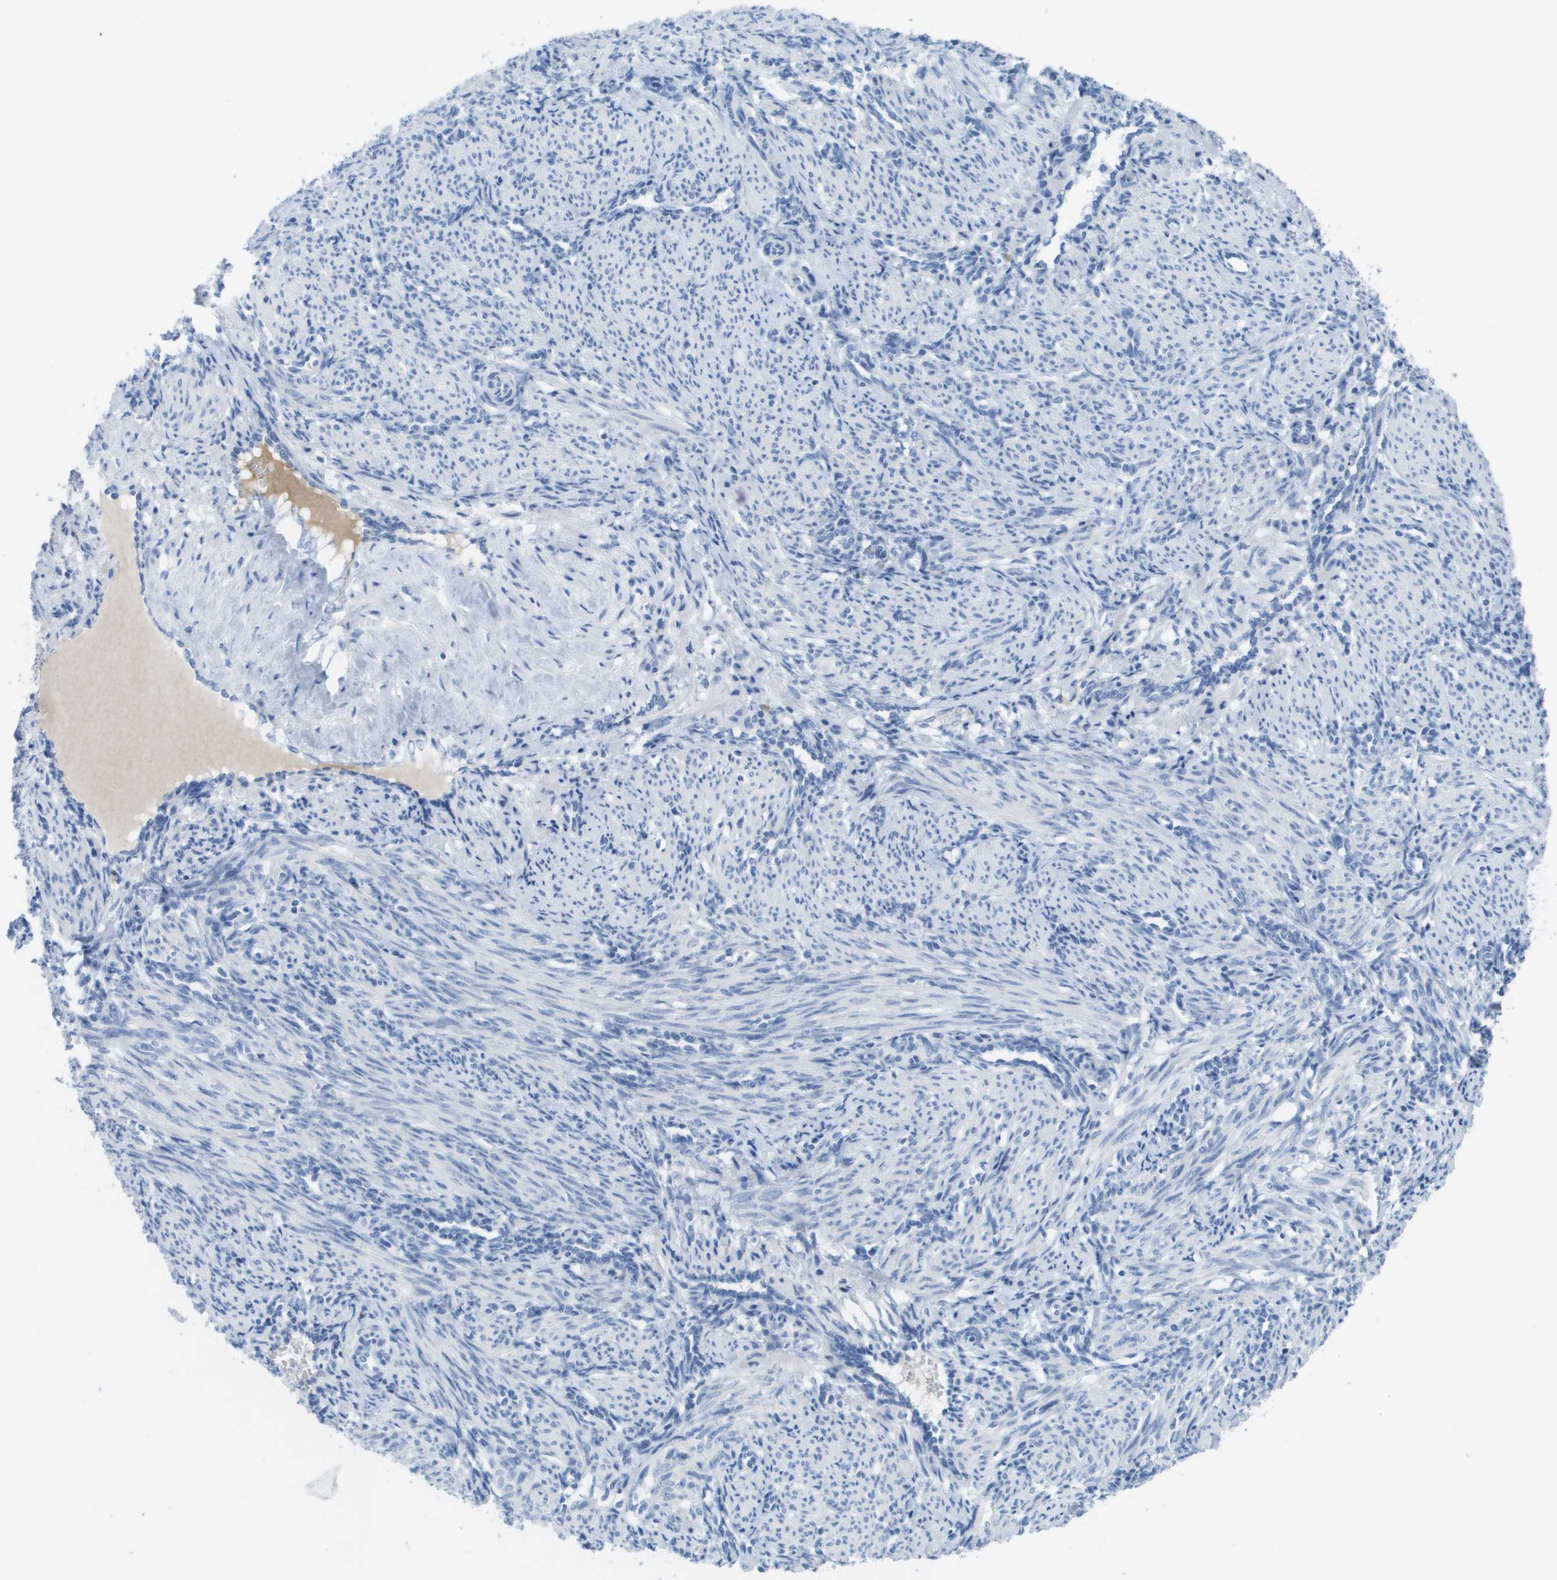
{"staining": {"intensity": "negative", "quantity": "none", "location": "none"}, "tissue": "smooth muscle", "cell_type": "Smooth muscle cells", "image_type": "normal", "snomed": [{"axis": "morphology", "description": "Normal tissue, NOS"}, {"axis": "topography", "description": "Endometrium"}], "caption": "The photomicrograph shows no significant staining in smooth muscle cells of smooth muscle. (DAB IHC with hematoxylin counter stain).", "gene": "GPR18", "patient": {"sex": "female", "age": 33}}